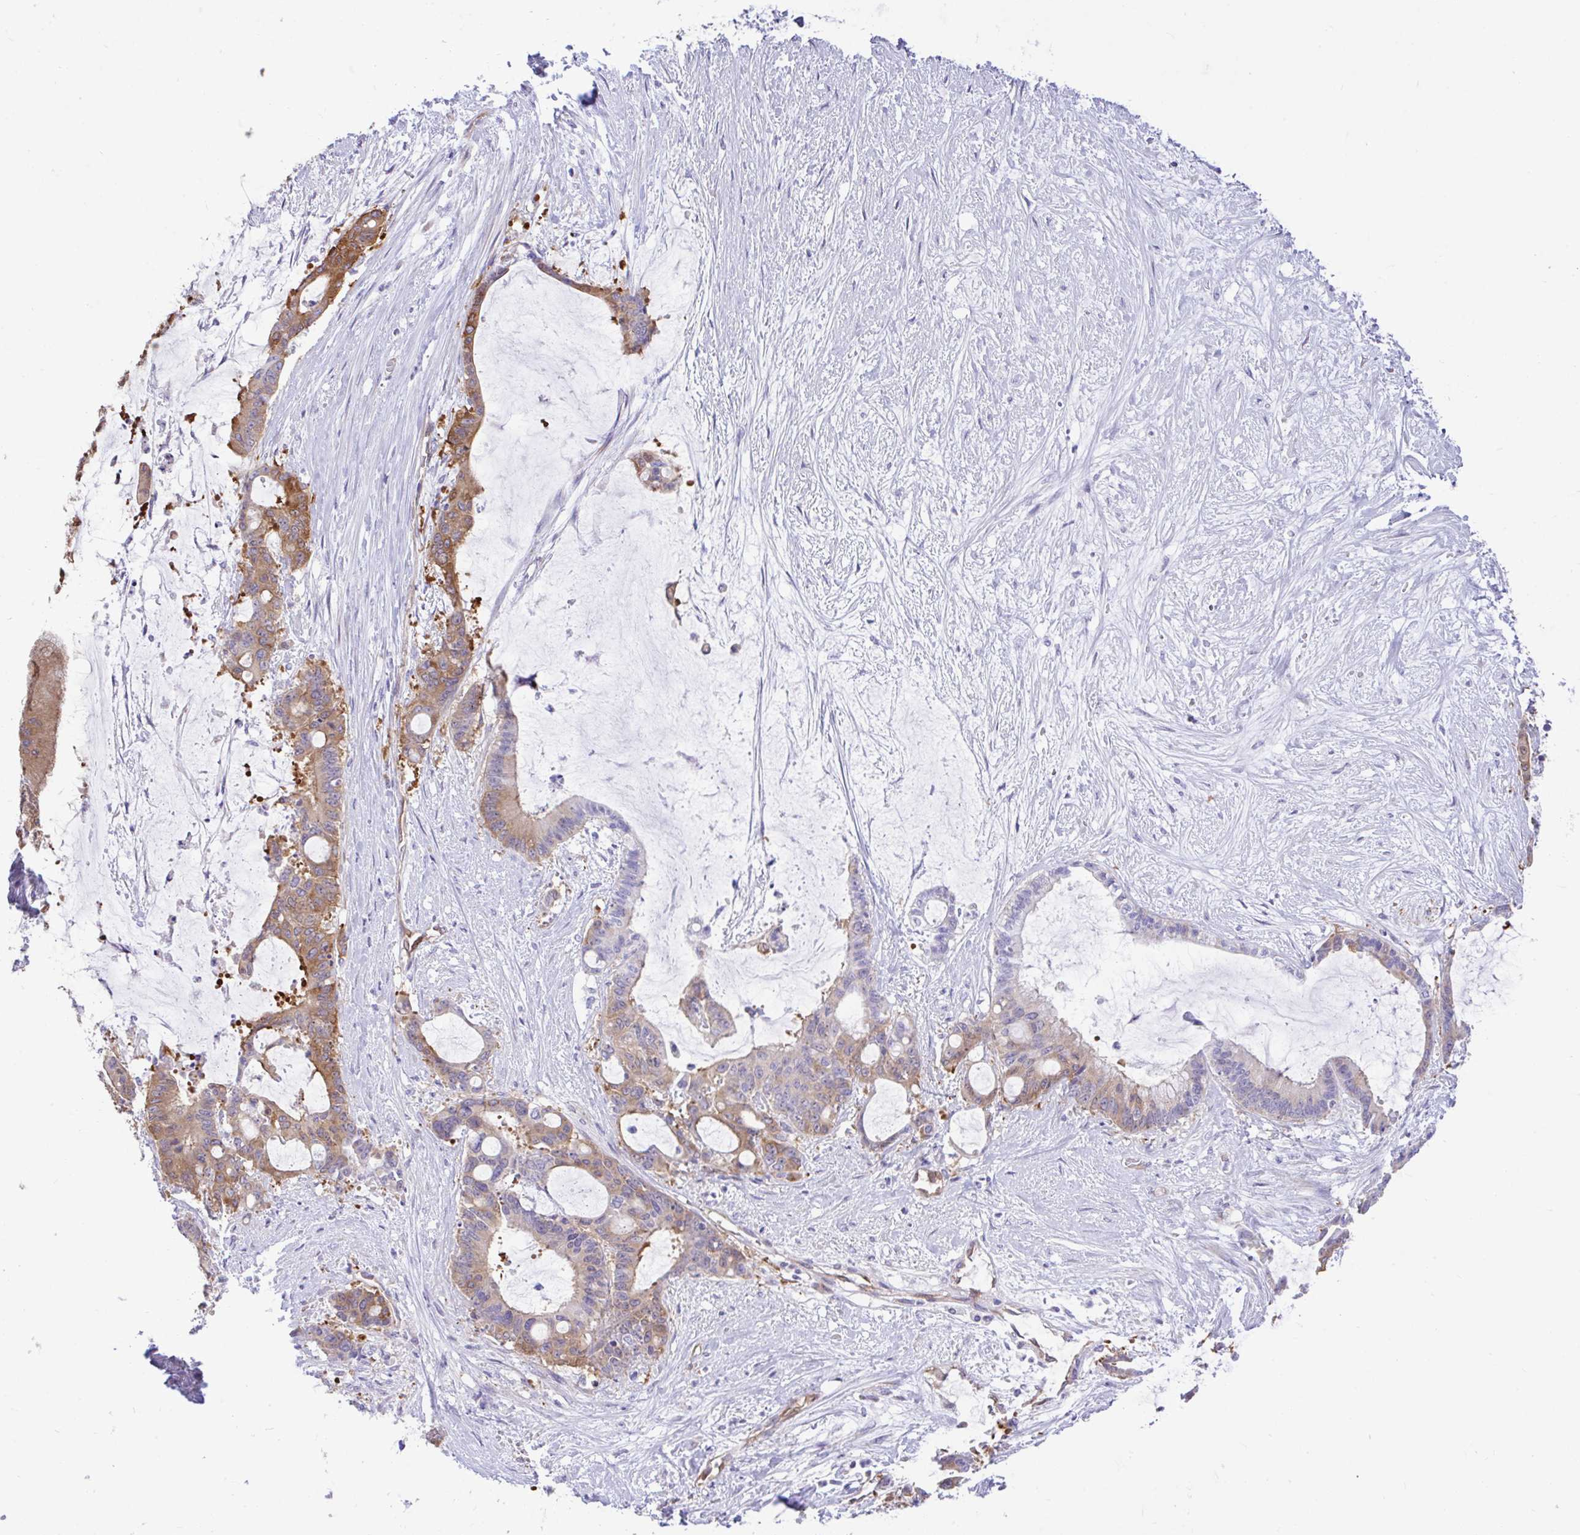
{"staining": {"intensity": "moderate", "quantity": "25%-75%", "location": "cytoplasmic/membranous"}, "tissue": "liver cancer", "cell_type": "Tumor cells", "image_type": "cancer", "snomed": [{"axis": "morphology", "description": "Normal tissue, NOS"}, {"axis": "morphology", "description": "Cholangiocarcinoma"}, {"axis": "topography", "description": "Liver"}, {"axis": "topography", "description": "Peripheral nerve tissue"}], "caption": "Tumor cells display medium levels of moderate cytoplasmic/membranous expression in about 25%-75% of cells in cholangiocarcinoma (liver). (DAB (3,3'-diaminobenzidine) = brown stain, brightfield microscopy at high magnification).", "gene": "EEF1A2", "patient": {"sex": "female", "age": 73}}